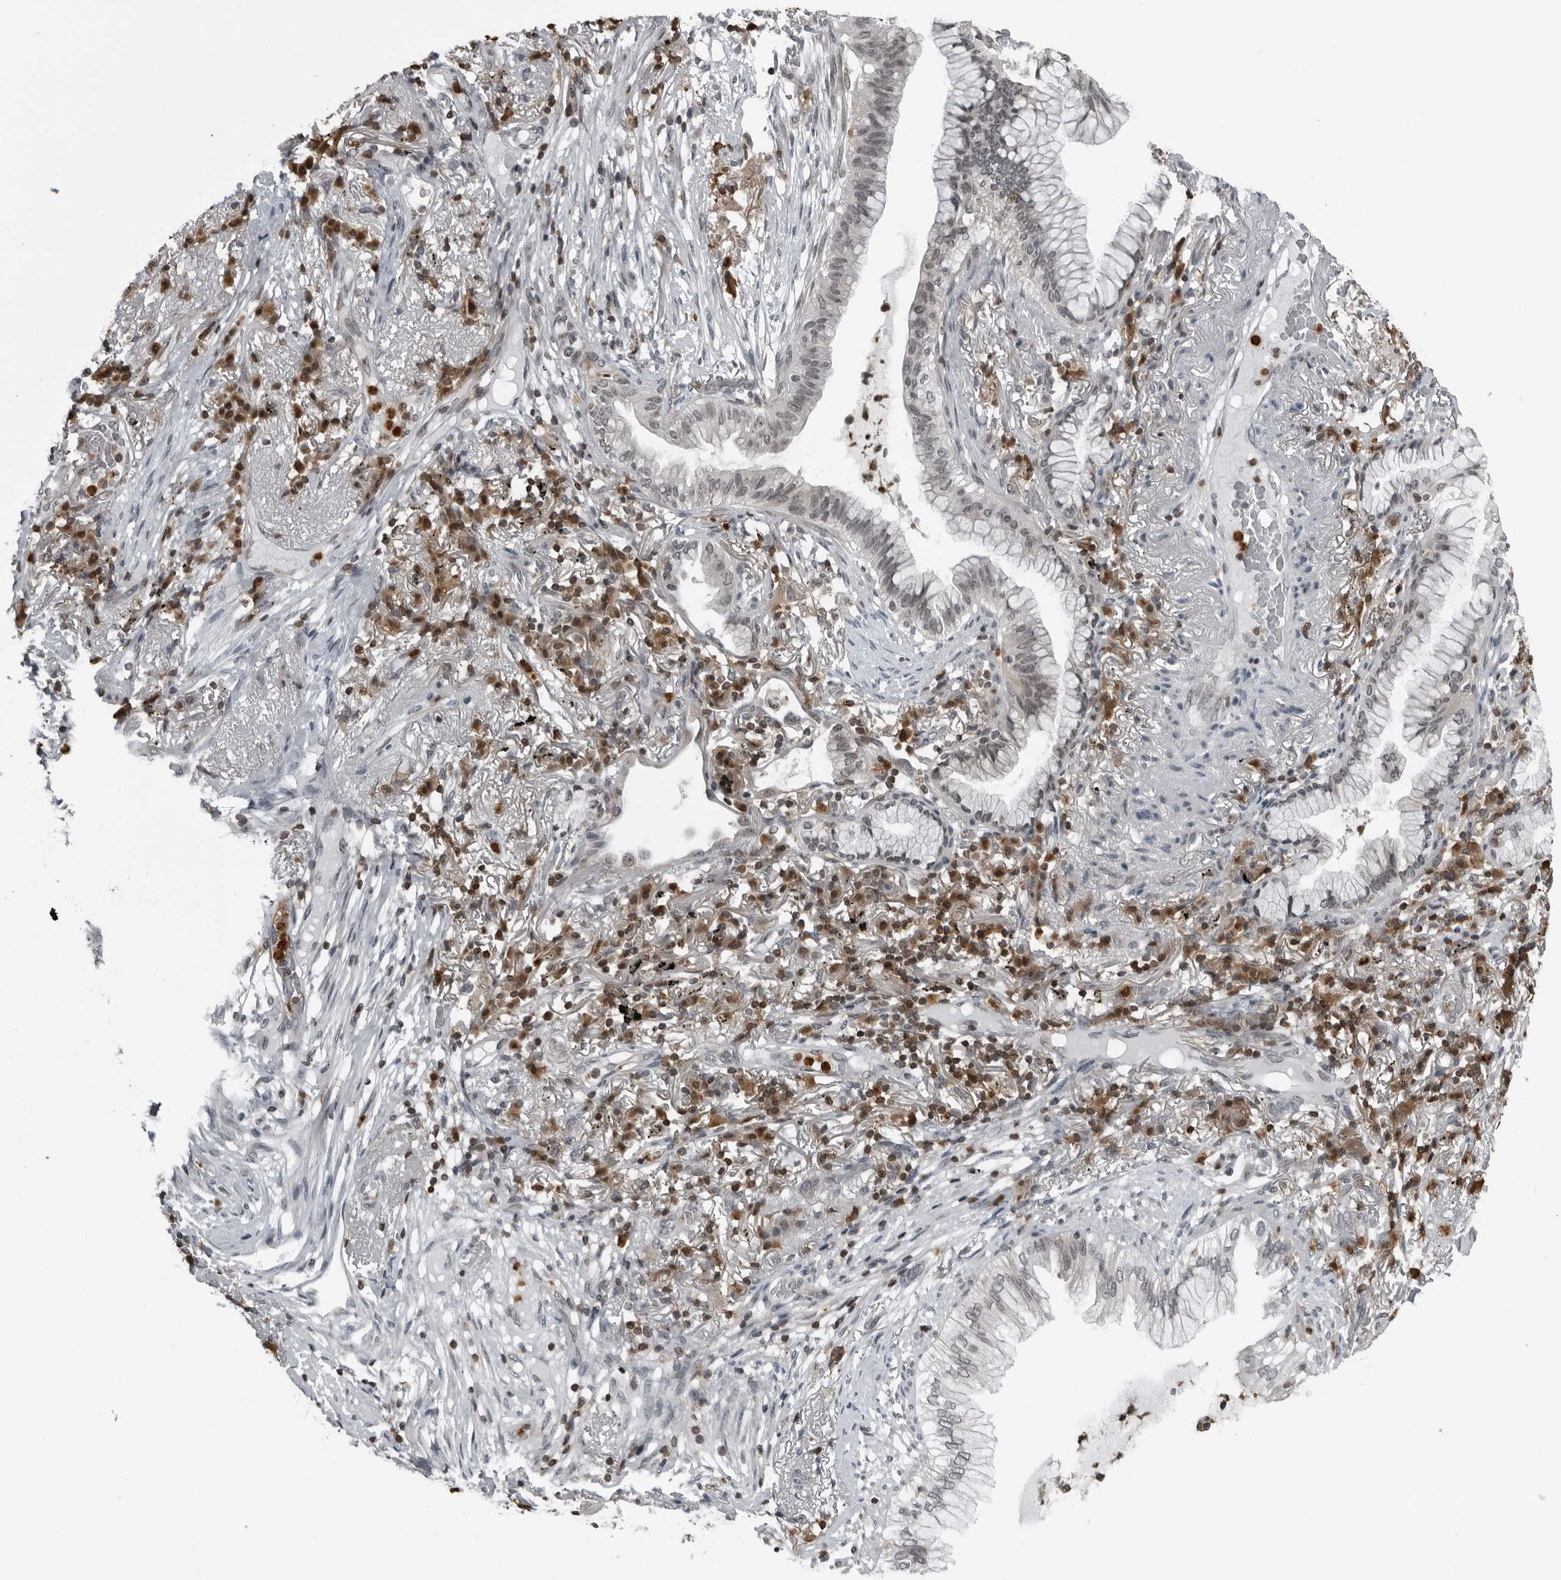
{"staining": {"intensity": "weak", "quantity": "25%-75%", "location": "nuclear"}, "tissue": "lung cancer", "cell_type": "Tumor cells", "image_type": "cancer", "snomed": [{"axis": "morphology", "description": "Adenocarcinoma, NOS"}, {"axis": "topography", "description": "Lung"}], "caption": "The histopathology image displays staining of adenocarcinoma (lung), revealing weak nuclear protein expression (brown color) within tumor cells.", "gene": "RTCA", "patient": {"sex": "female", "age": 70}}